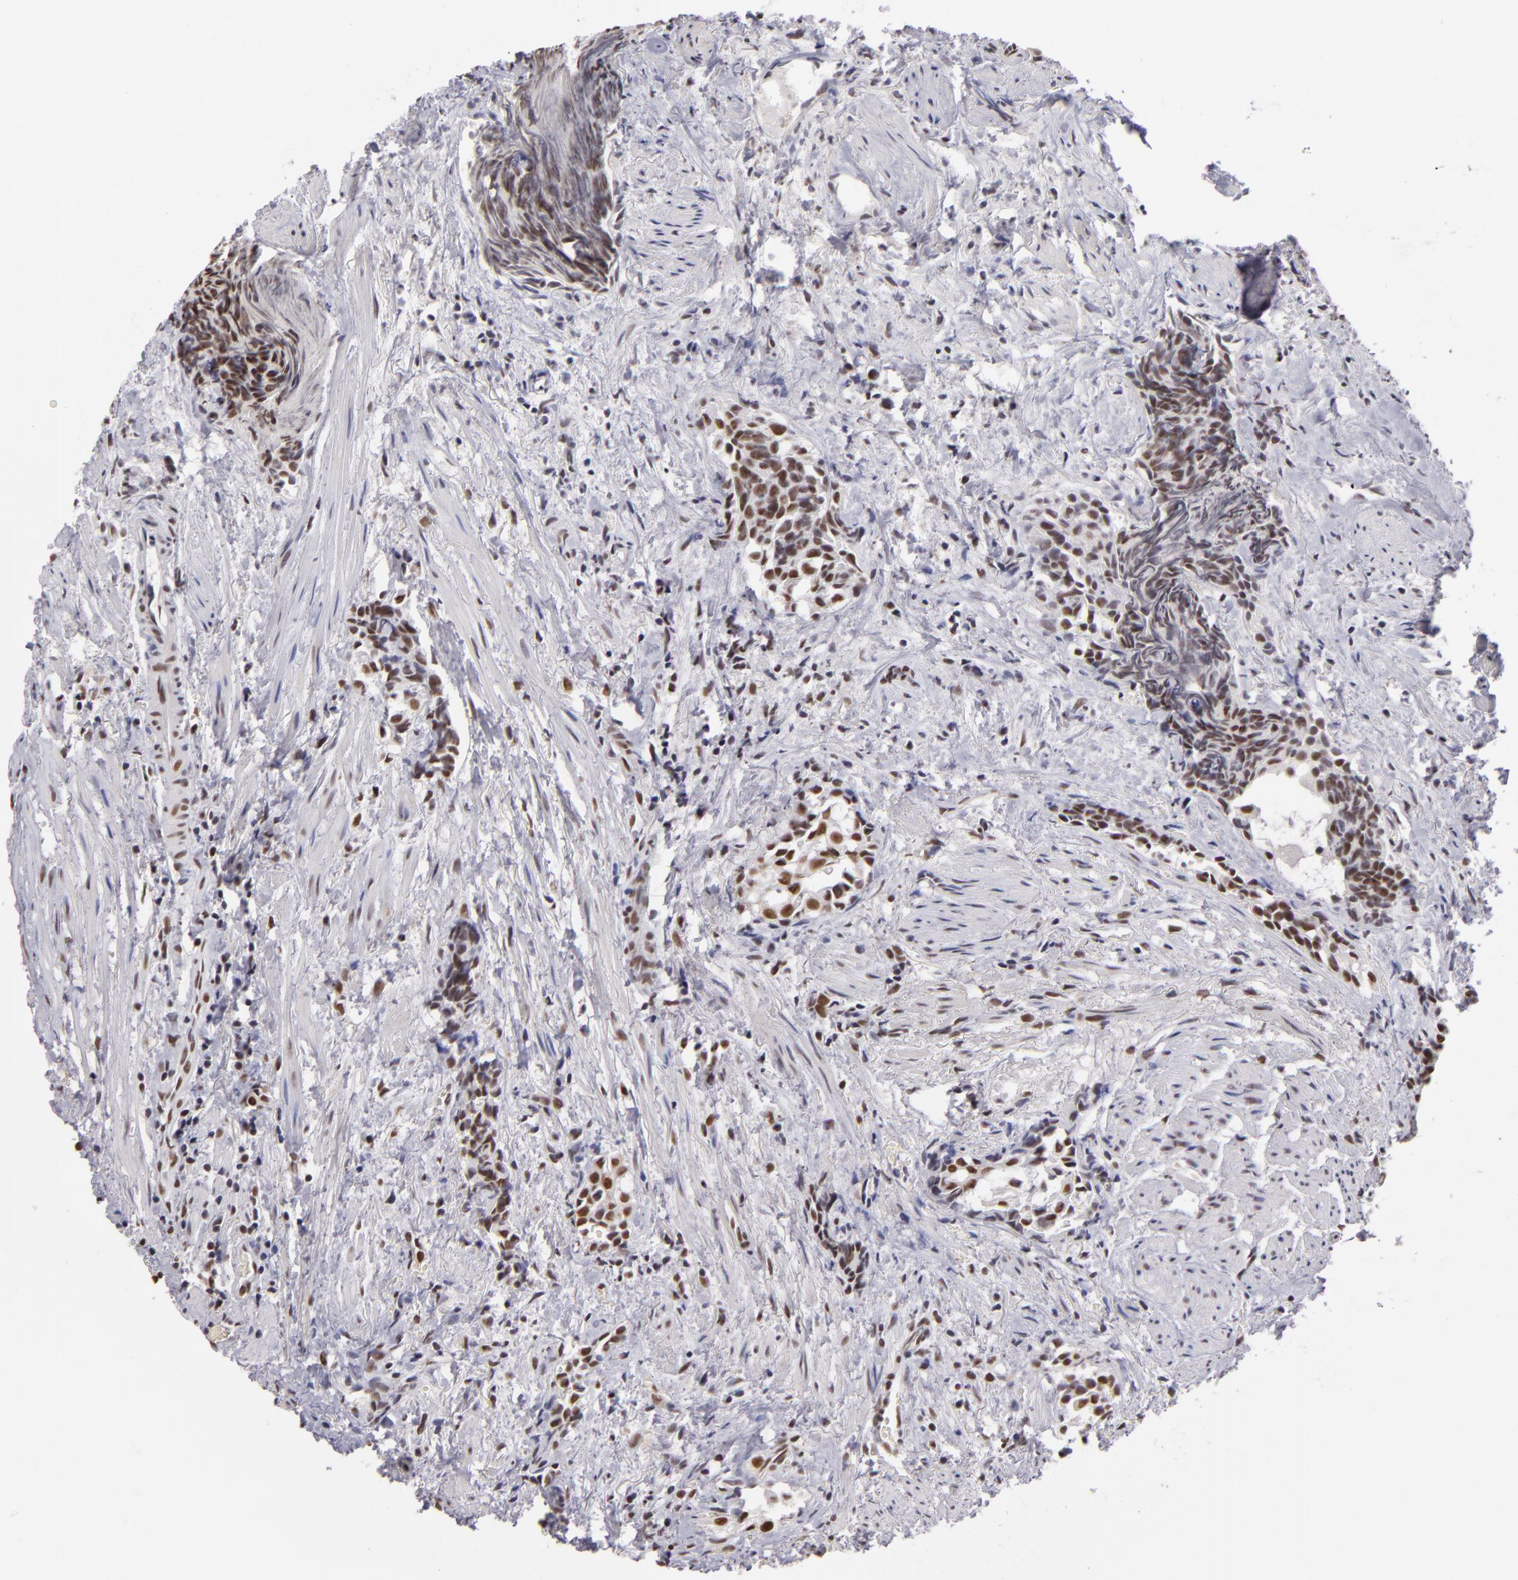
{"staining": {"intensity": "moderate", "quantity": ">75%", "location": "nuclear"}, "tissue": "urothelial cancer", "cell_type": "Tumor cells", "image_type": "cancer", "snomed": [{"axis": "morphology", "description": "Urothelial carcinoma, High grade"}, {"axis": "topography", "description": "Urinary bladder"}], "caption": "Urothelial cancer was stained to show a protein in brown. There is medium levels of moderate nuclear positivity in about >75% of tumor cells.", "gene": "INTS6", "patient": {"sex": "female", "age": 78}}